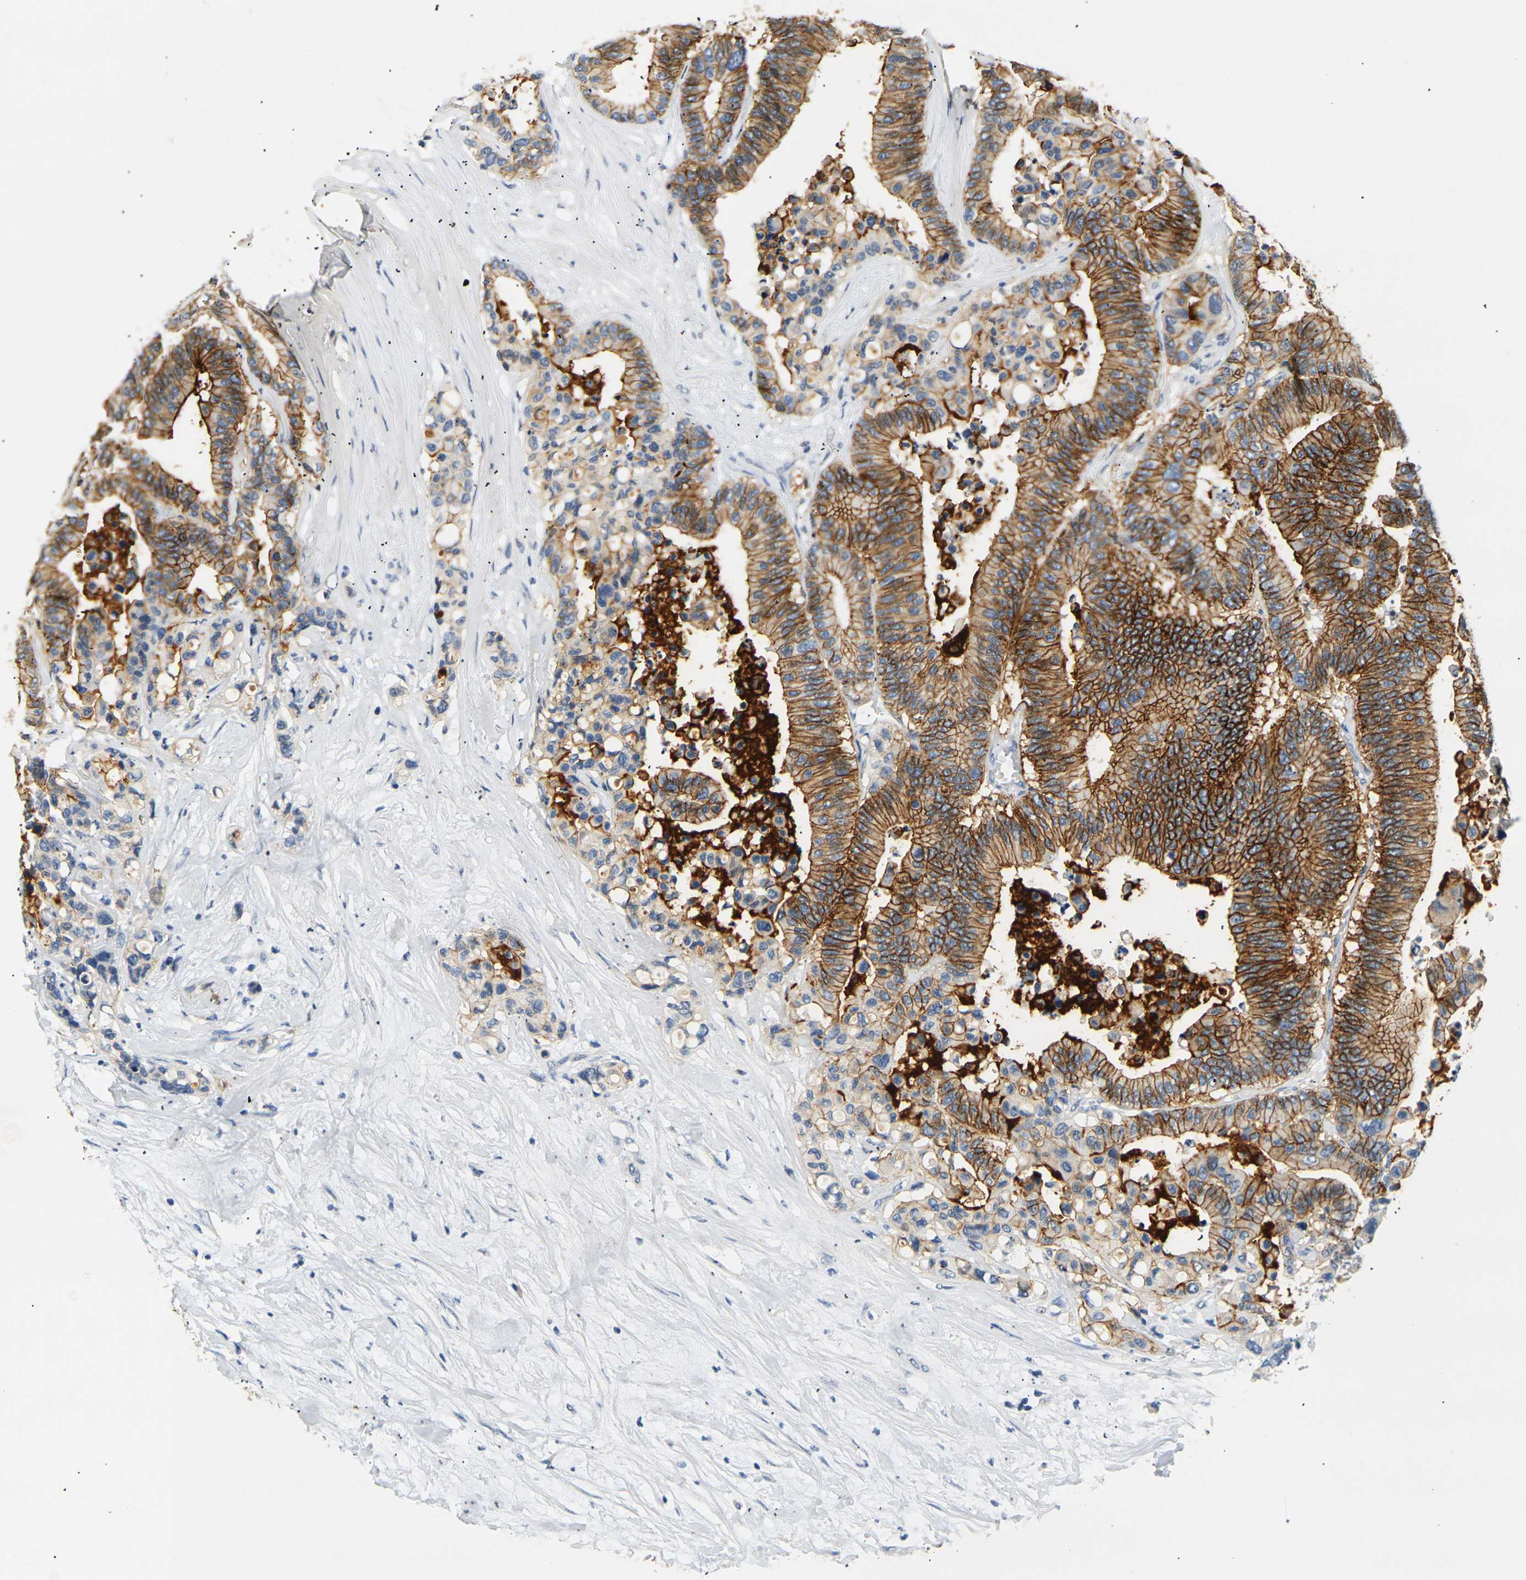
{"staining": {"intensity": "strong", "quantity": ">75%", "location": "cytoplasmic/membranous"}, "tissue": "colorectal cancer", "cell_type": "Tumor cells", "image_type": "cancer", "snomed": [{"axis": "morphology", "description": "Normal tissue, NOS"}, {"axis": "morphology", "description": "Adenocarcinoma, NOS"}, {"axis": "topography", "description": "Colon"}], "caption": "Protein positivity by IHC exhibits strong cytoplasmic/membranous staining in about >75% of tumor cells in colorectal cancer (adenocarcinoma).", "gene": "CLDN7", "patient": {"sex": "male", "age": 82}}